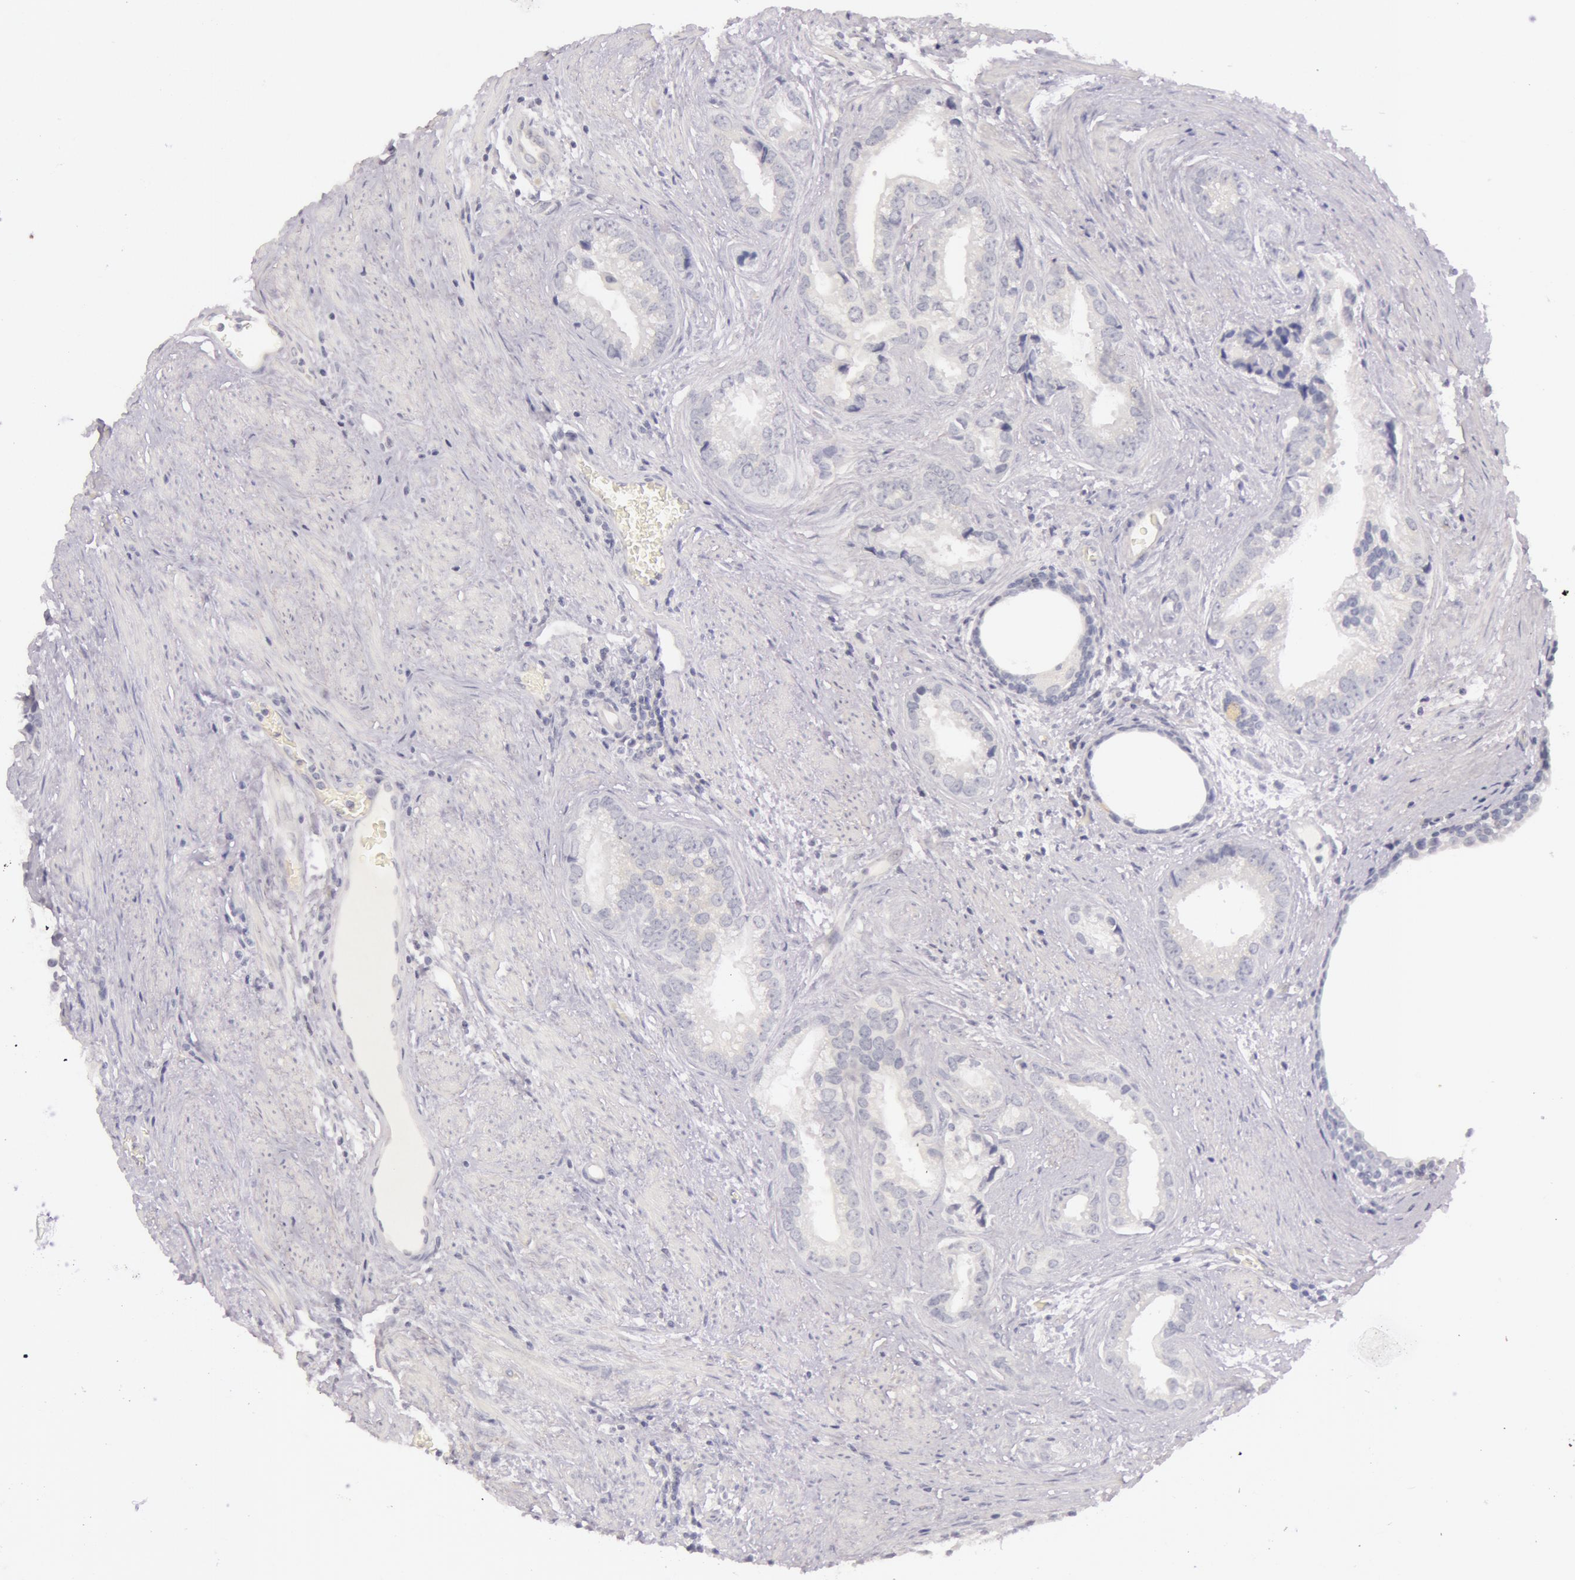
{"staining": {"intensity": "negative", "quantity": "none", "location": "none"}, "tissue": "prostate cancer", "cell_type": "Tumor cells", "image_type": "cancer", "snomed": [{"axis": "morphology", "description": "Adenocarcinoma, Low grade"}, {"axis": "topography", "description": "Prostate"}], "caption": "Tumor cells show no significant positivity in adenocarcinoma (low-grade) (prostate).", "gene": "RBMY1F", "patient": {"sex": "male", "age": 71}}